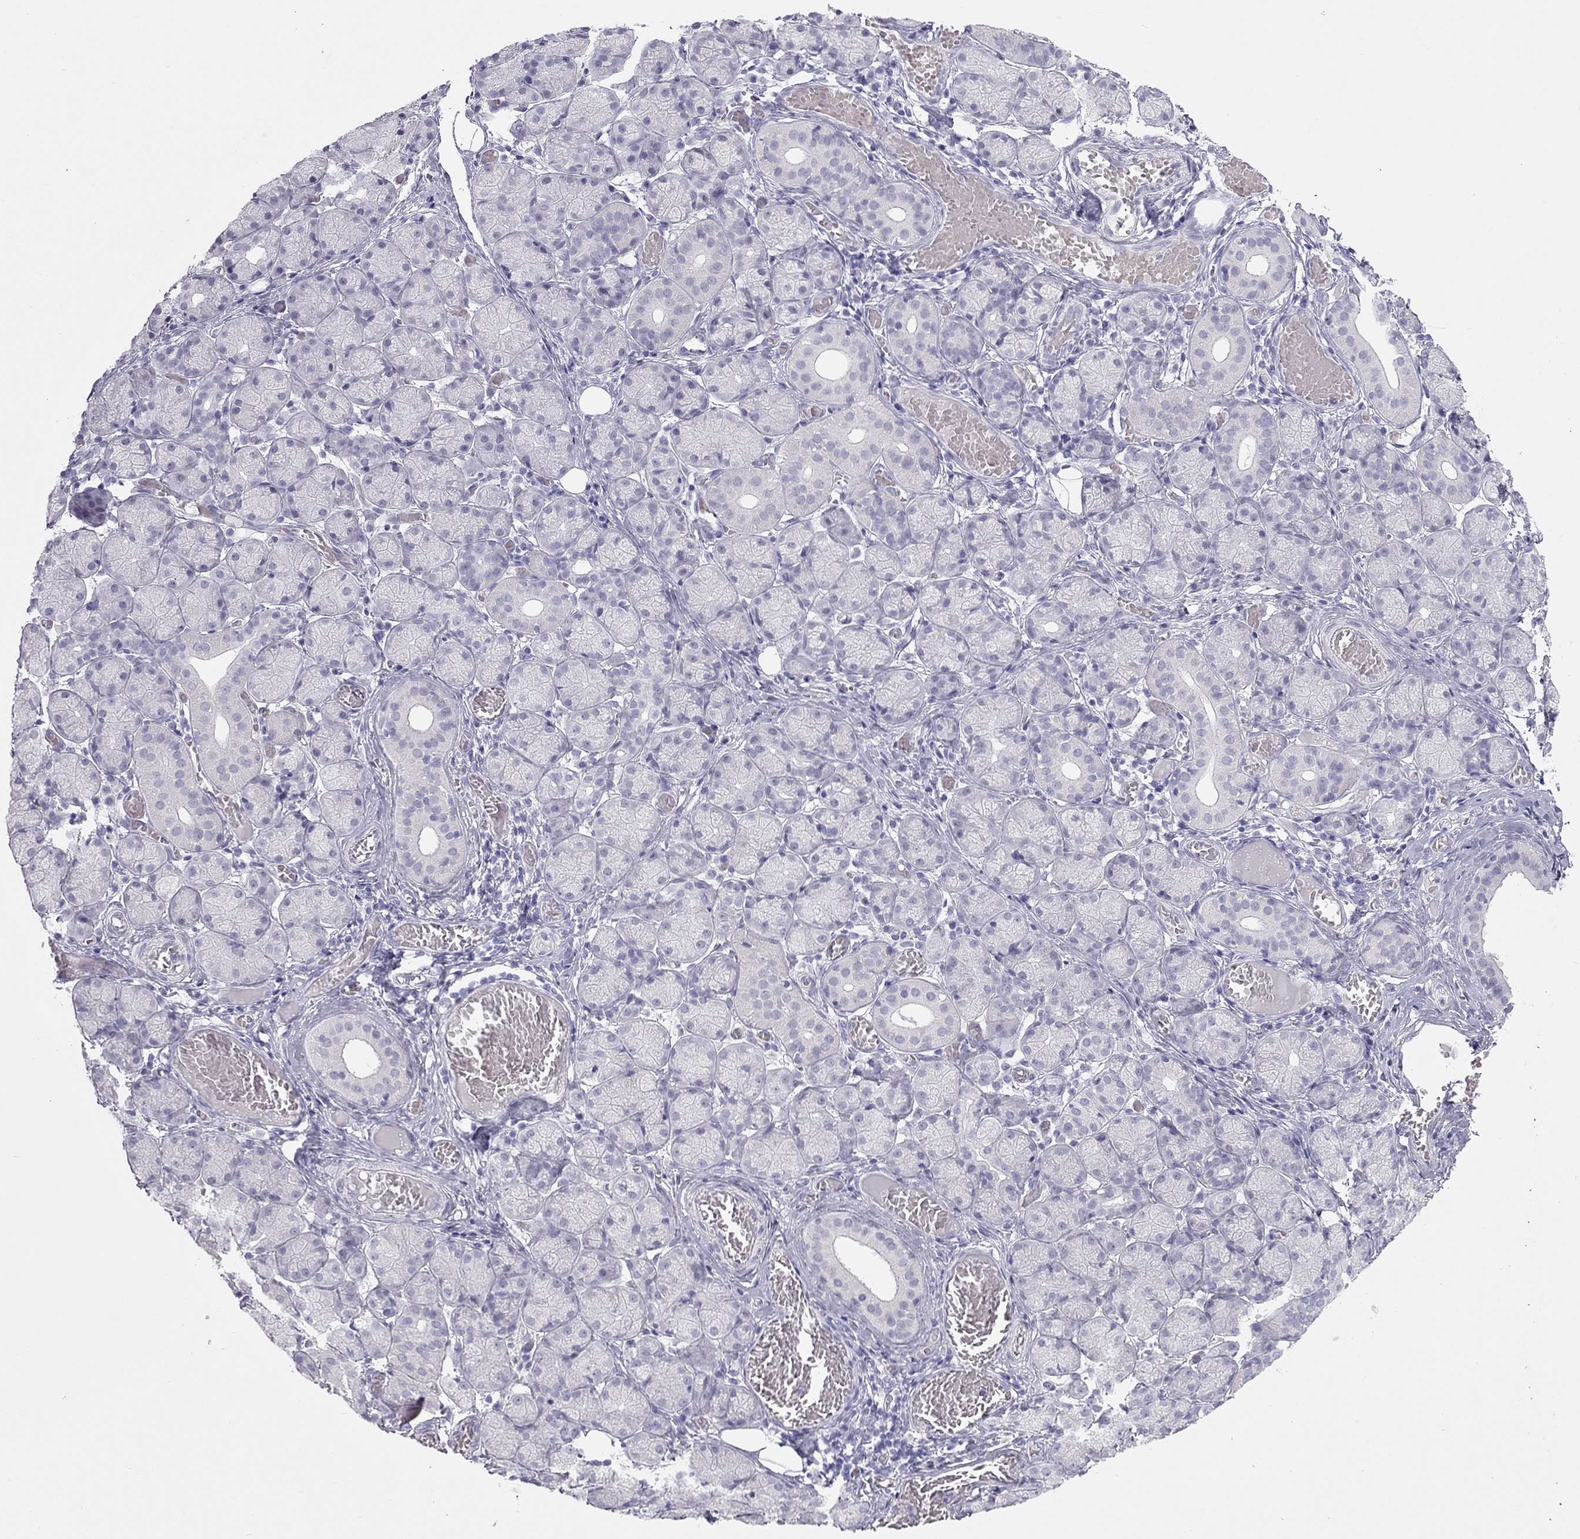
{"staining": {"intensity": "negative", "quantity": "none", "location": "none"}, "tissue": "salivary gland", "cell_type": "Glandular cells", "image_type": "normal", "snomed": [{"axis": "morphology", "description": "Normal tissue, NOS"}, {"axis": "topography", "description": "Salivary gland"}, {"axis": "topography", "description": "Peripheral nerve tissue"}], "caption": "An immunohistochemistry histopathology image of normal salivary gland is shown. There is no staining in glandular cells of salivary gland.", "gene": "SPATA12", "patient": {"sex": "female", "age": 24}}